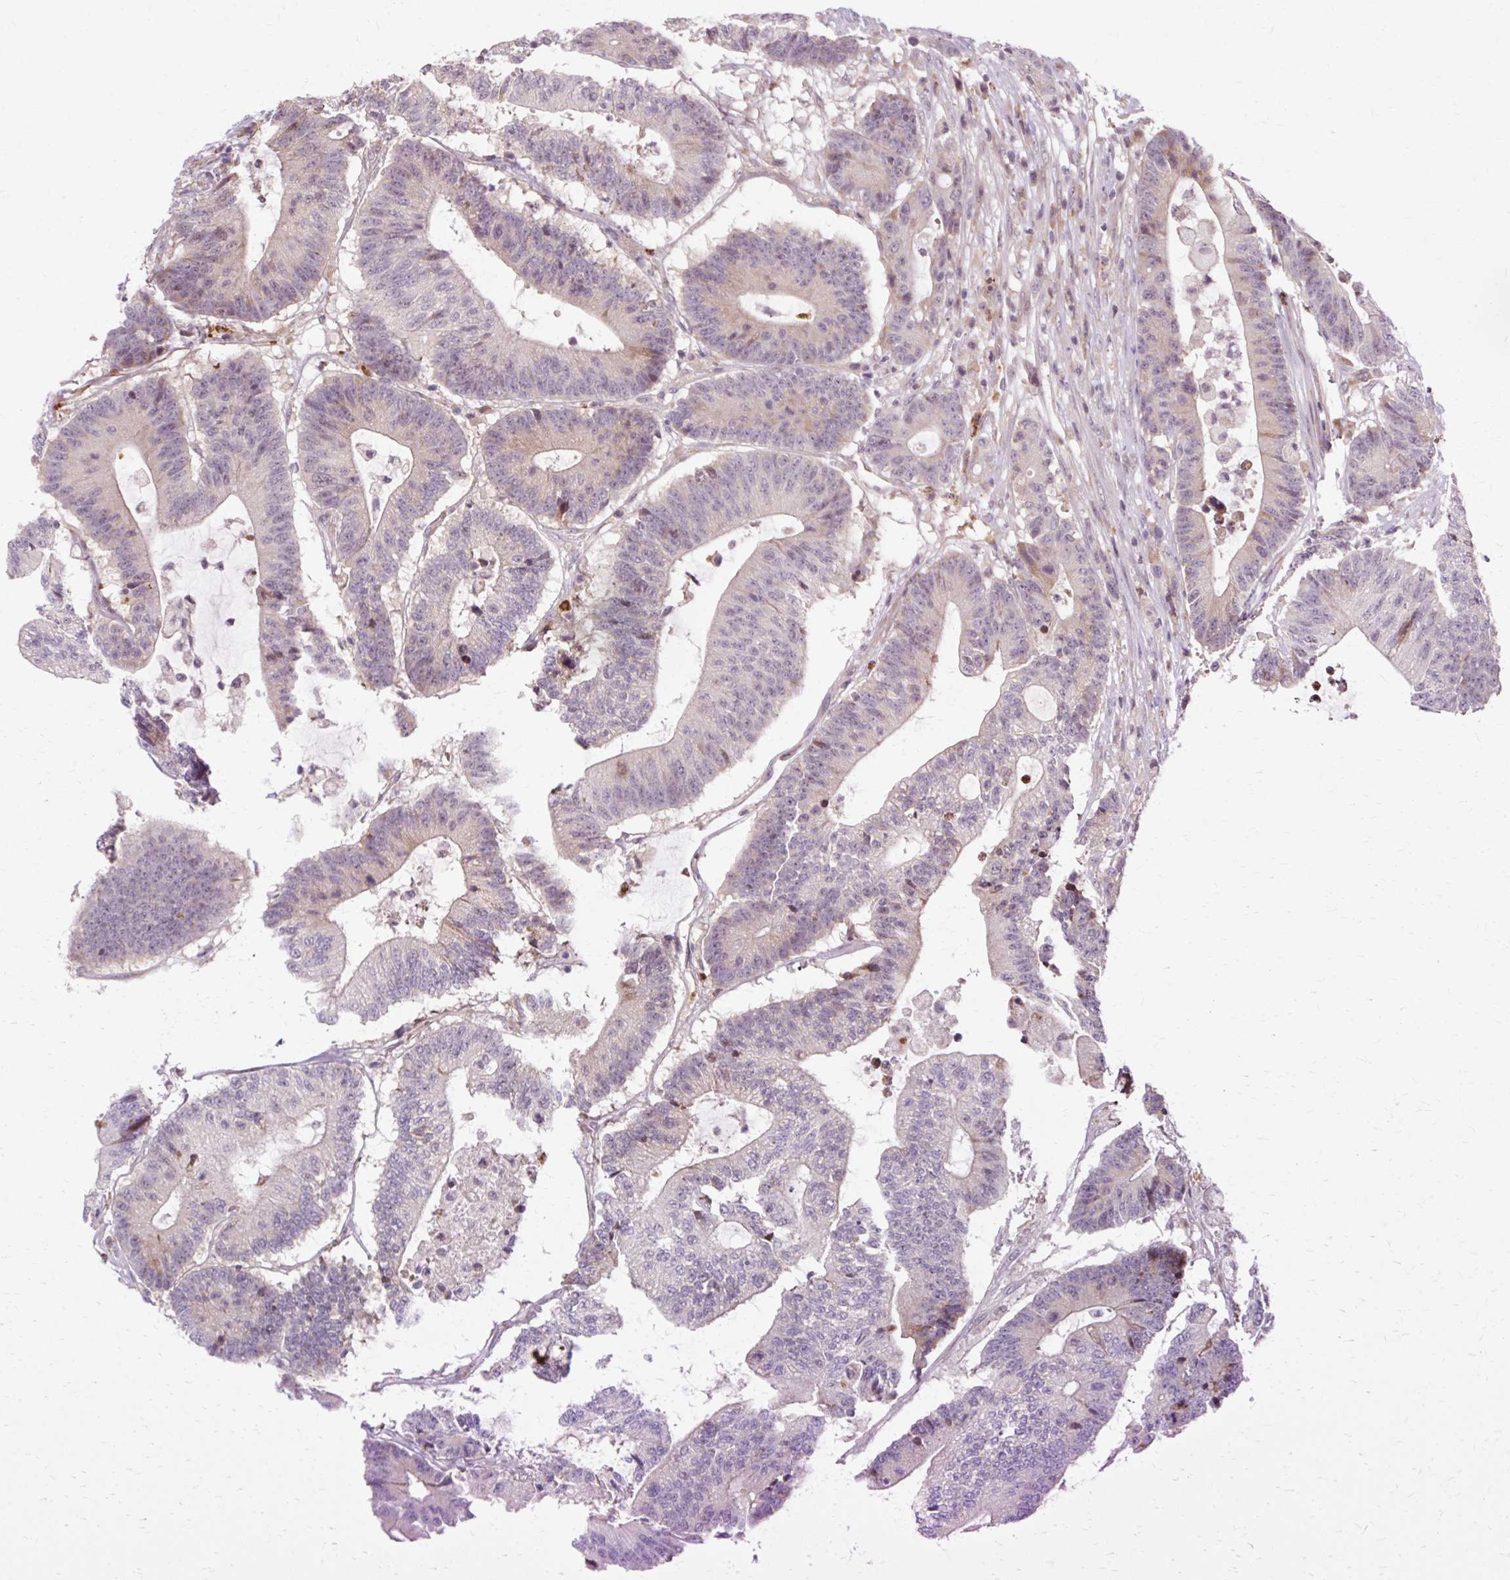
{"staining": {"intensity": "moderate", "quantity": "<25%", "location": "cytoplasmic/membranous,nuclear"}, "tissue": "colorectal cancer", "cell_type": "Tumor cells", "image_type": "cancer", "snomed": [{"axis": "morphology", "description": "Adenocarcinoma, NOS"}, {"axis": "topography", "description": "Colon"}], "caption": "Colorectal cancer (adenocarcinoma) stained with DAB IHC displays low levels of moderate cytoplasmic/membranous and nuclear staining in approximately <25% of tumor cells. (DAB (3,3'-diaminobenzidine) IHC, brown staining for protein, blue staining for nuclei).", "gene": "GEMIN2", "patient": {"sex": "female", "age": 84}}